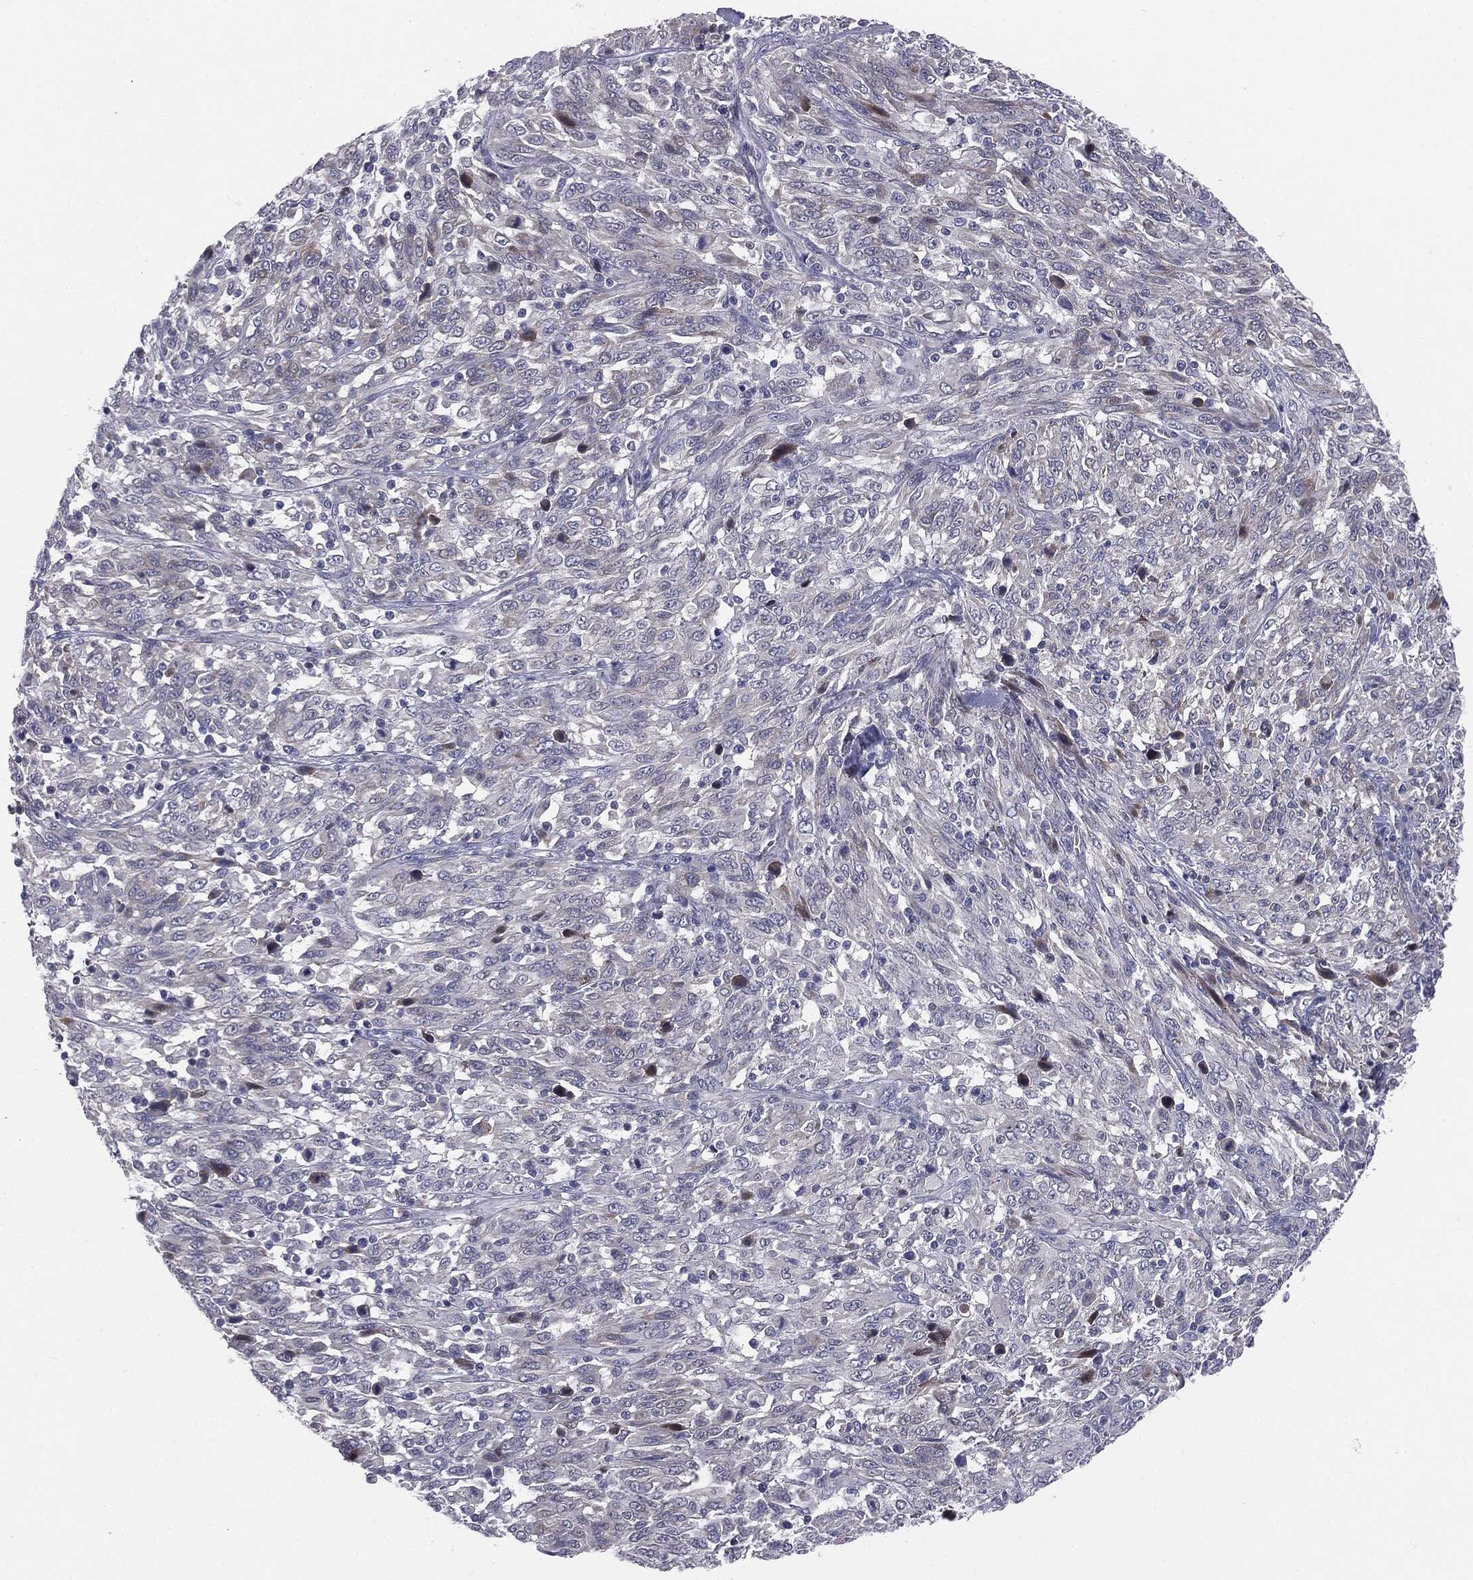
{"staining": {"intensity": "negative", "quantity": "none", "location": "none"}, "tissue": "melanoma", "cell_type": "Tumor cells", "image_type": "cancer", "snomed": [{"axis": "morphology", "description": "Malignant melanoma, NOS"}, {"axis": "topography", "description": "Skin"}], "caption": "Tumor cells are negative for protein expression in human melanoma.", "gene": "KRT5", "patient": {"sex": "female", "age": 91}}